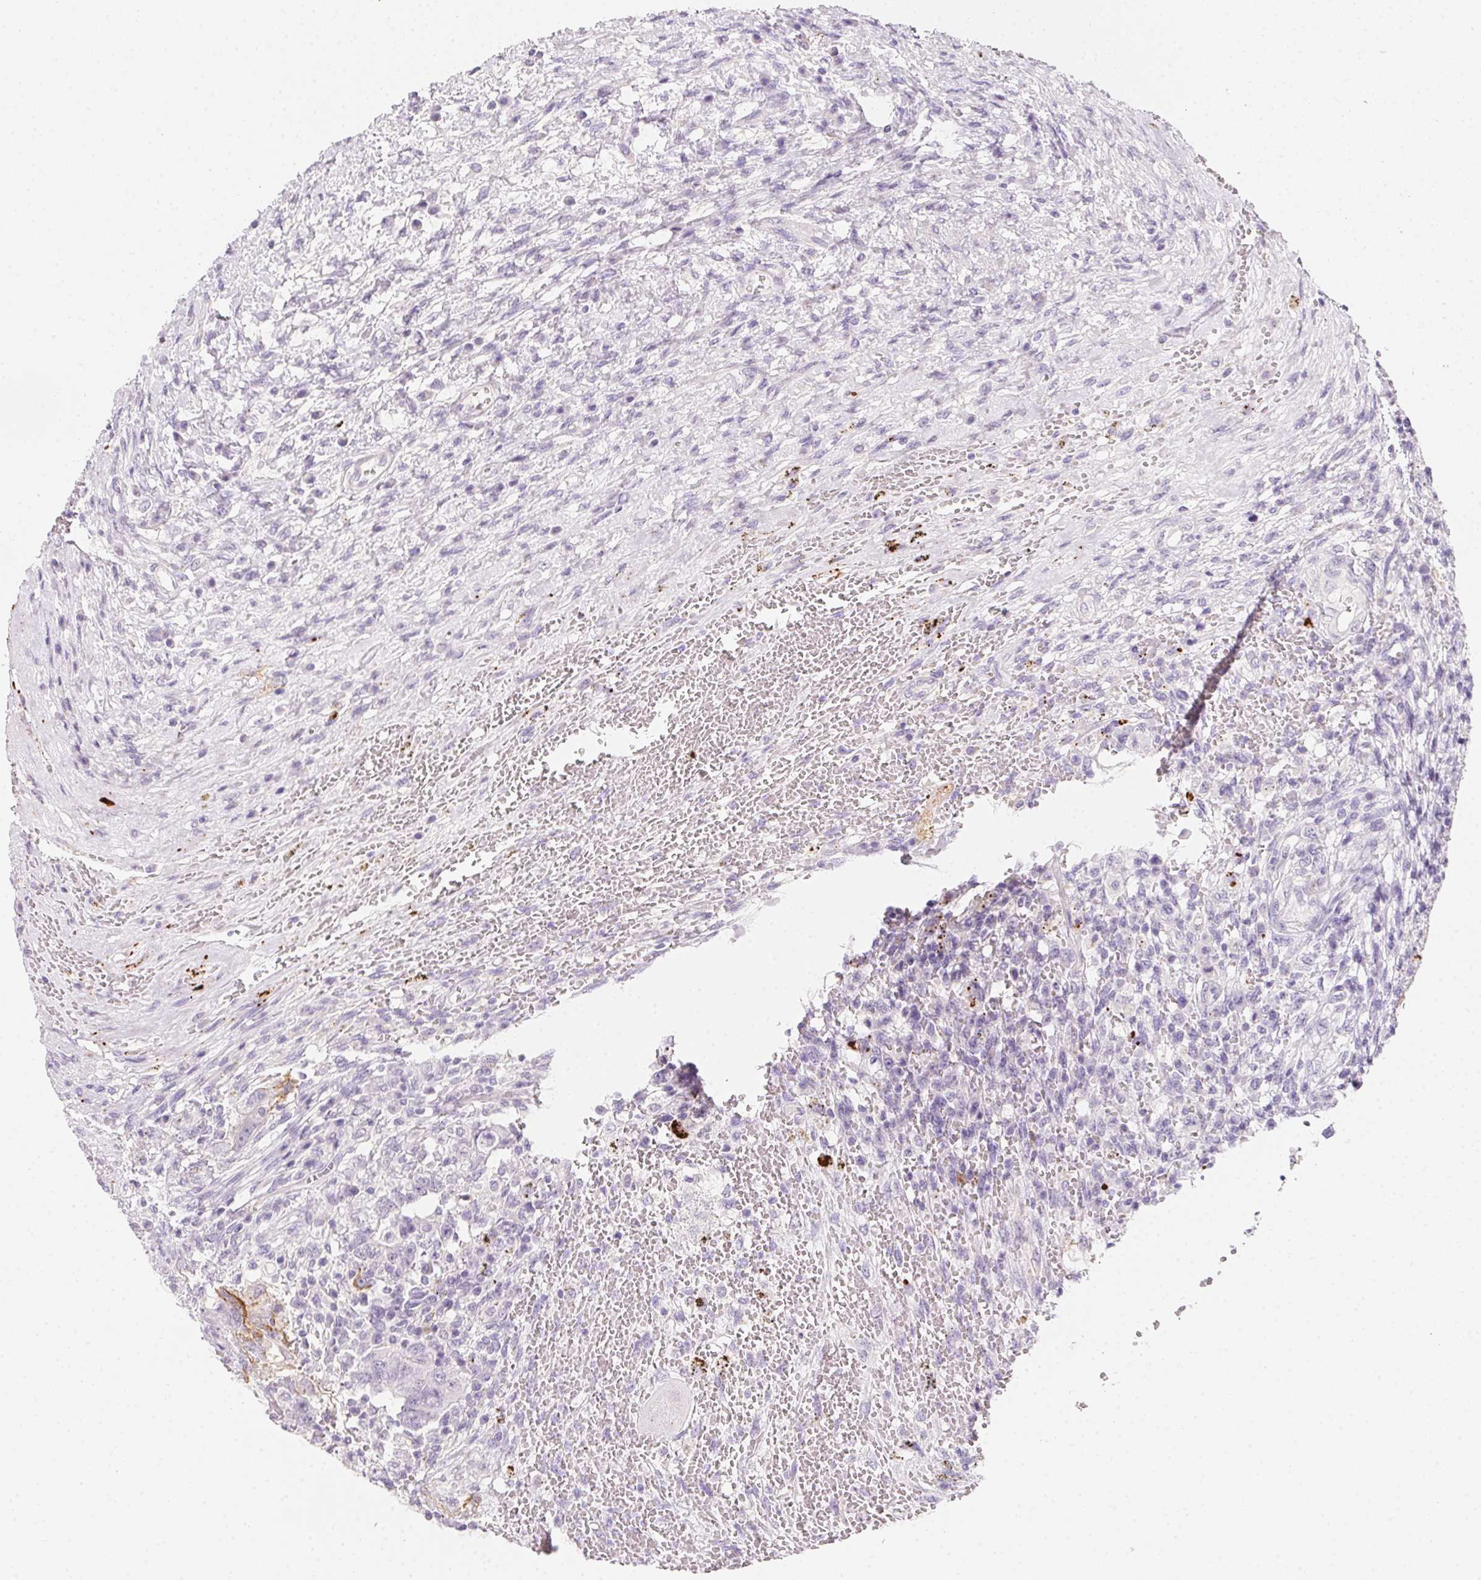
{"staining": {"intensity": "negative", "quantity": "none", "location": "none"}, "tissue": "testis cancer", "cell_type": "Tumor cells", "image_type": "cancer", "snomed": [{"axis": "morphology", "description": "Carcinoma, Embryonal, NOS"}, {"axis": "topography", "description": "Testis"}], "caption": "An immunohistochemistry image of testis cancer is shown. There is no staining in tumor cells of testis cancer.", "gene": "MYL4", "patient": {"sex": "male", "age": 26}}